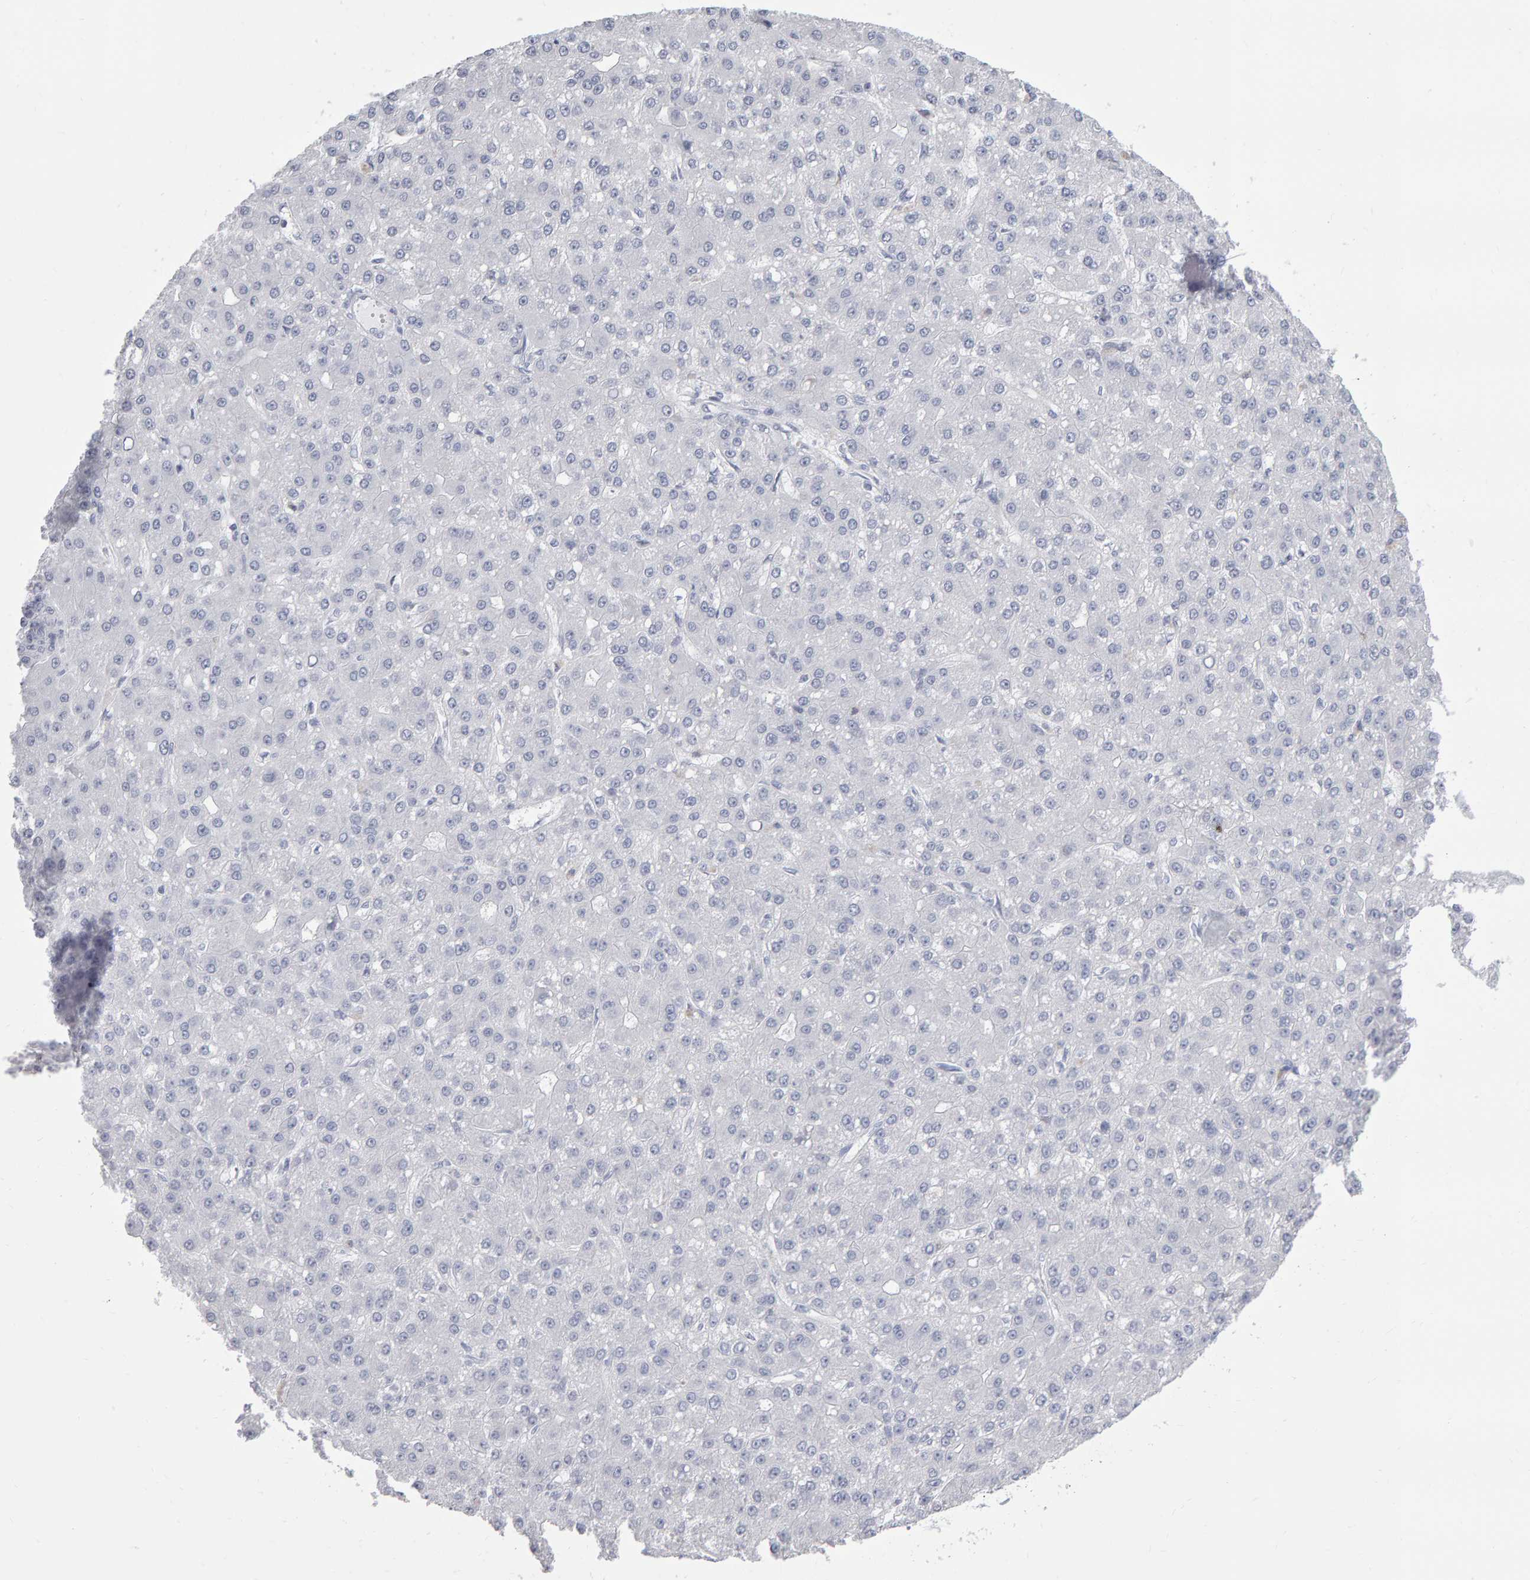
{"staining": {"intensity": "negative", "quantity": "none", "location": "none"}, "tissue": "liver cancer", "cell_type": "Tumor cells", "image_type": "cancer", "snomed": [{"axis": "morphology", "description": "Carcinoma, Hepatocellular, NOS"}, {"axis": "topography", "description": "Liver"}], "caption": "The histopathology image shows no staining of tumor cells in liver hepatocellular carcinoma.", "gene": "NCDN", "patient": {"sex": "male", "age": 67}}